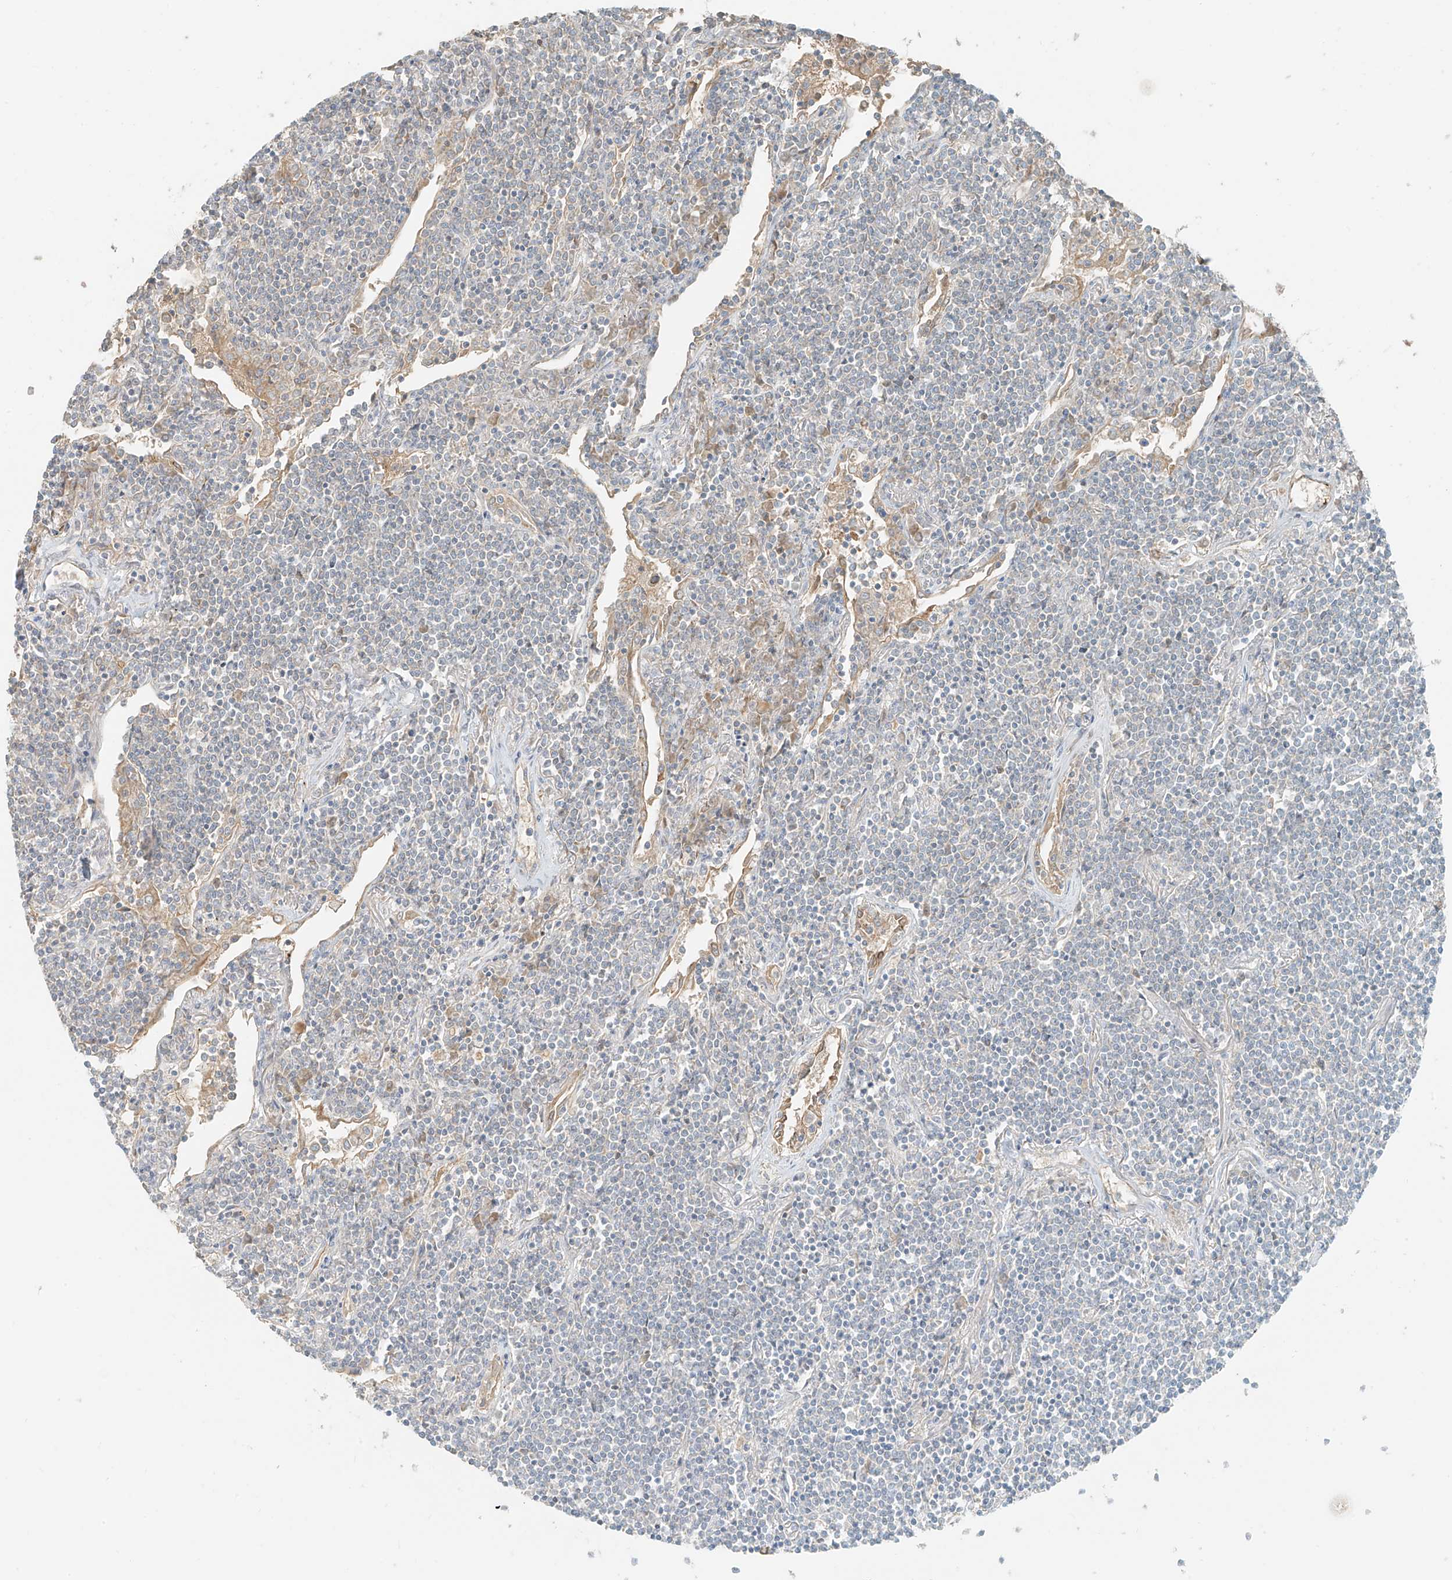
{"staining": {"intensity": "weak", "quantity": "<25%", "location": "cytoplasmic/membranous"}, "tissue": "lymphoma", "cell_type": "Tumor cells", "image_type": "cancer", "snomed": [{"axis": "morphology", "description": "Malignant lymphoma, non-Hodgkin's type, Low grade"}, {"axis": "topography", "description": "Lung"}], "caption": "High magnification brightfield microscopy of malignant lymphoma, non-Hodgkin's type (low-grade) stained with DAB (brown) and counterstained with hematoxylin (blue): tumor cells show no significant positivity.", "gene": "FSTL1", "patient": {"sex": "female", "age": 71}}